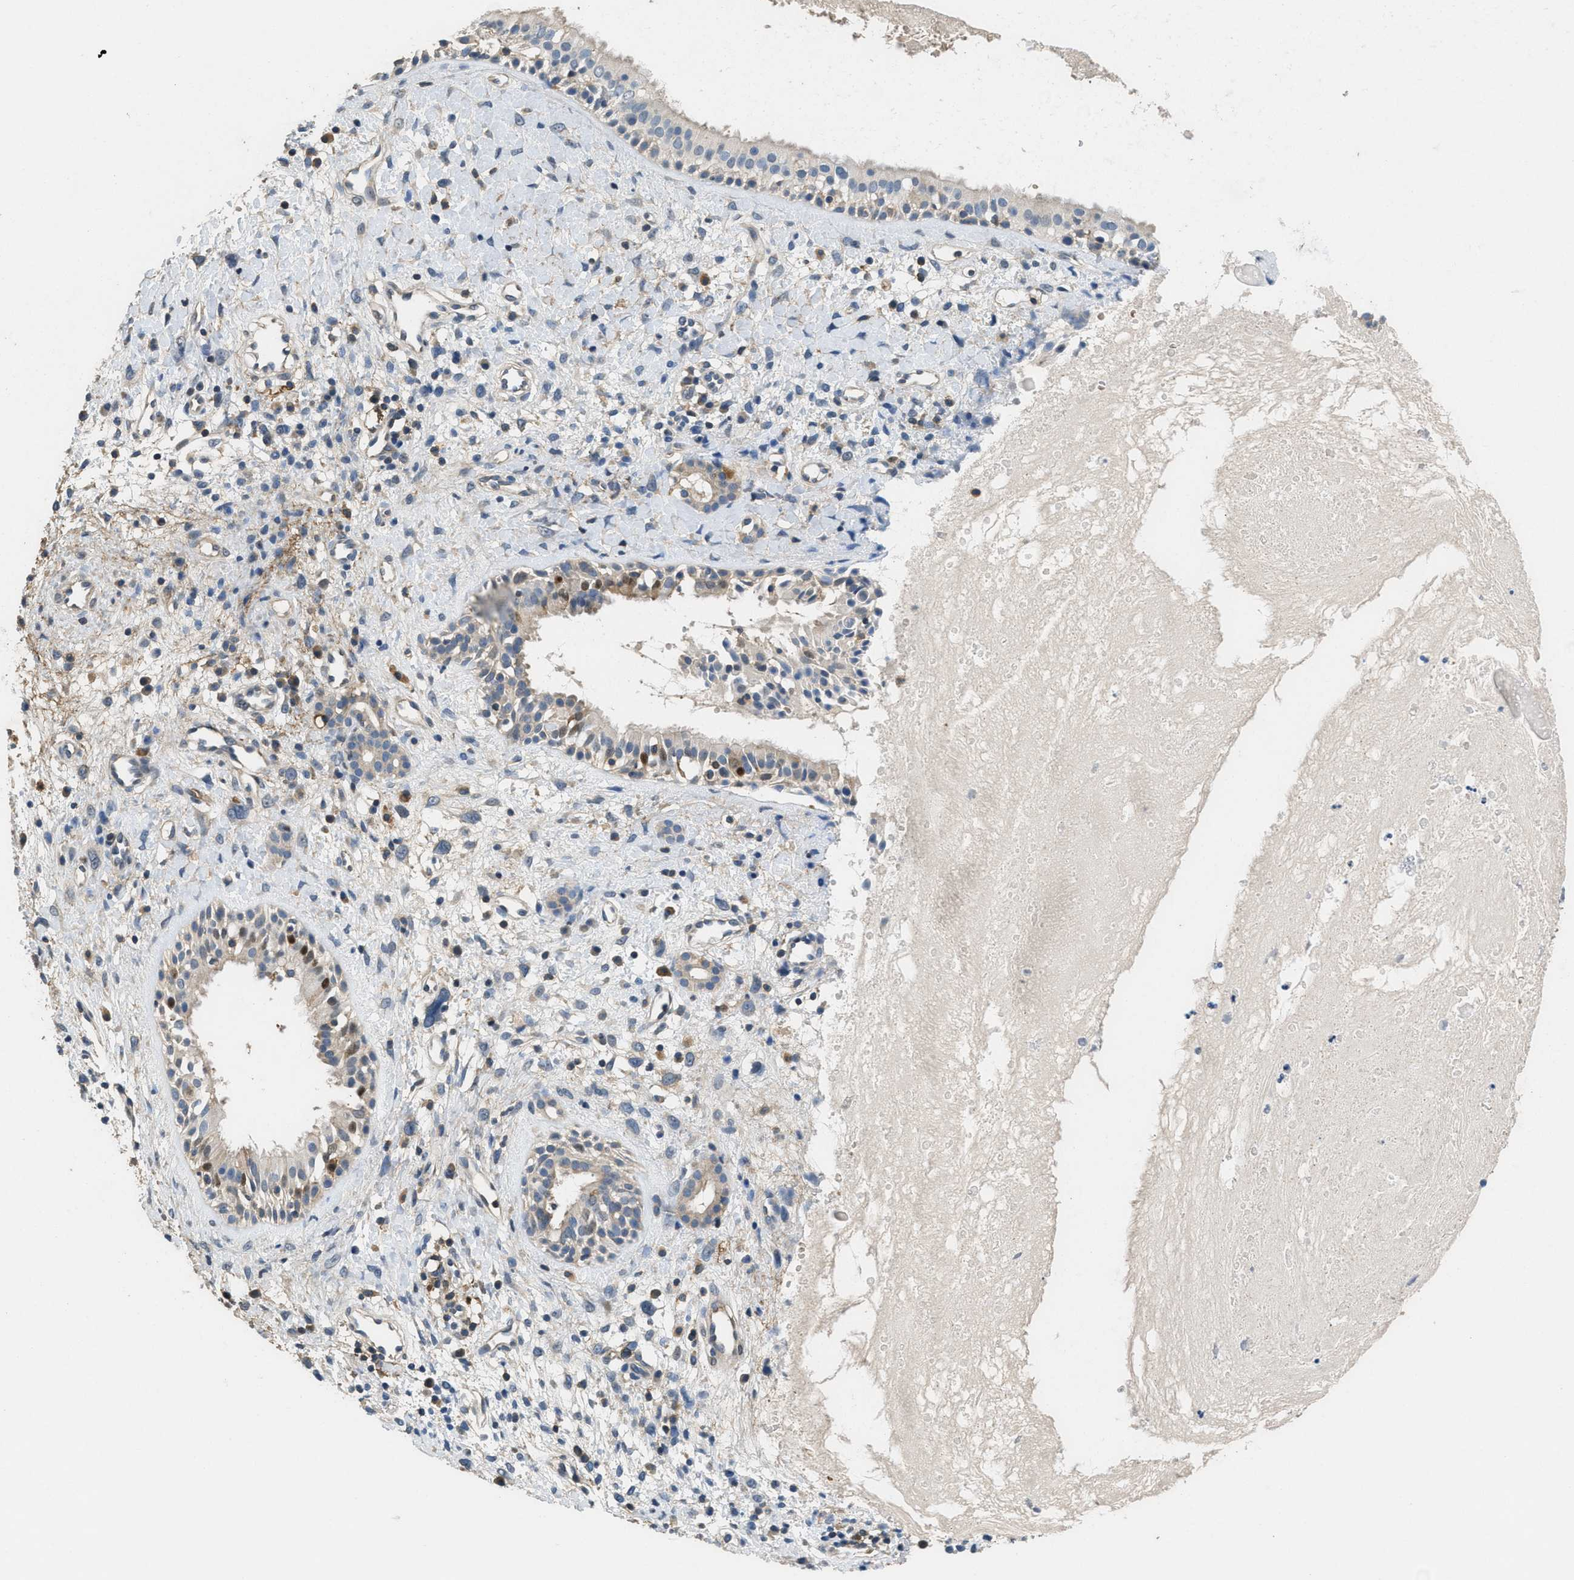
{"staining": {"intensity": "strong", "quantity": "<25%", "location": "nuclear"}, "tissue": "nasopharynx", "cell_type": "Respiratory epithelial cells", "image_type": "normal", "snomed": [{"axis": "morphology", "description": "Normal tissue, NOS"}, {"axis": "topography", "description": "Nasopharynx"}], "caption": "DAB (3,3'-diaminobenzidine) immunohistochemical staining of normal nasopharynx shows strong nuclear protein expression in about <25% of respiratory epithelial cells.", "gene": "DGKE", "patient": {"sex": "male", "age": 22}}